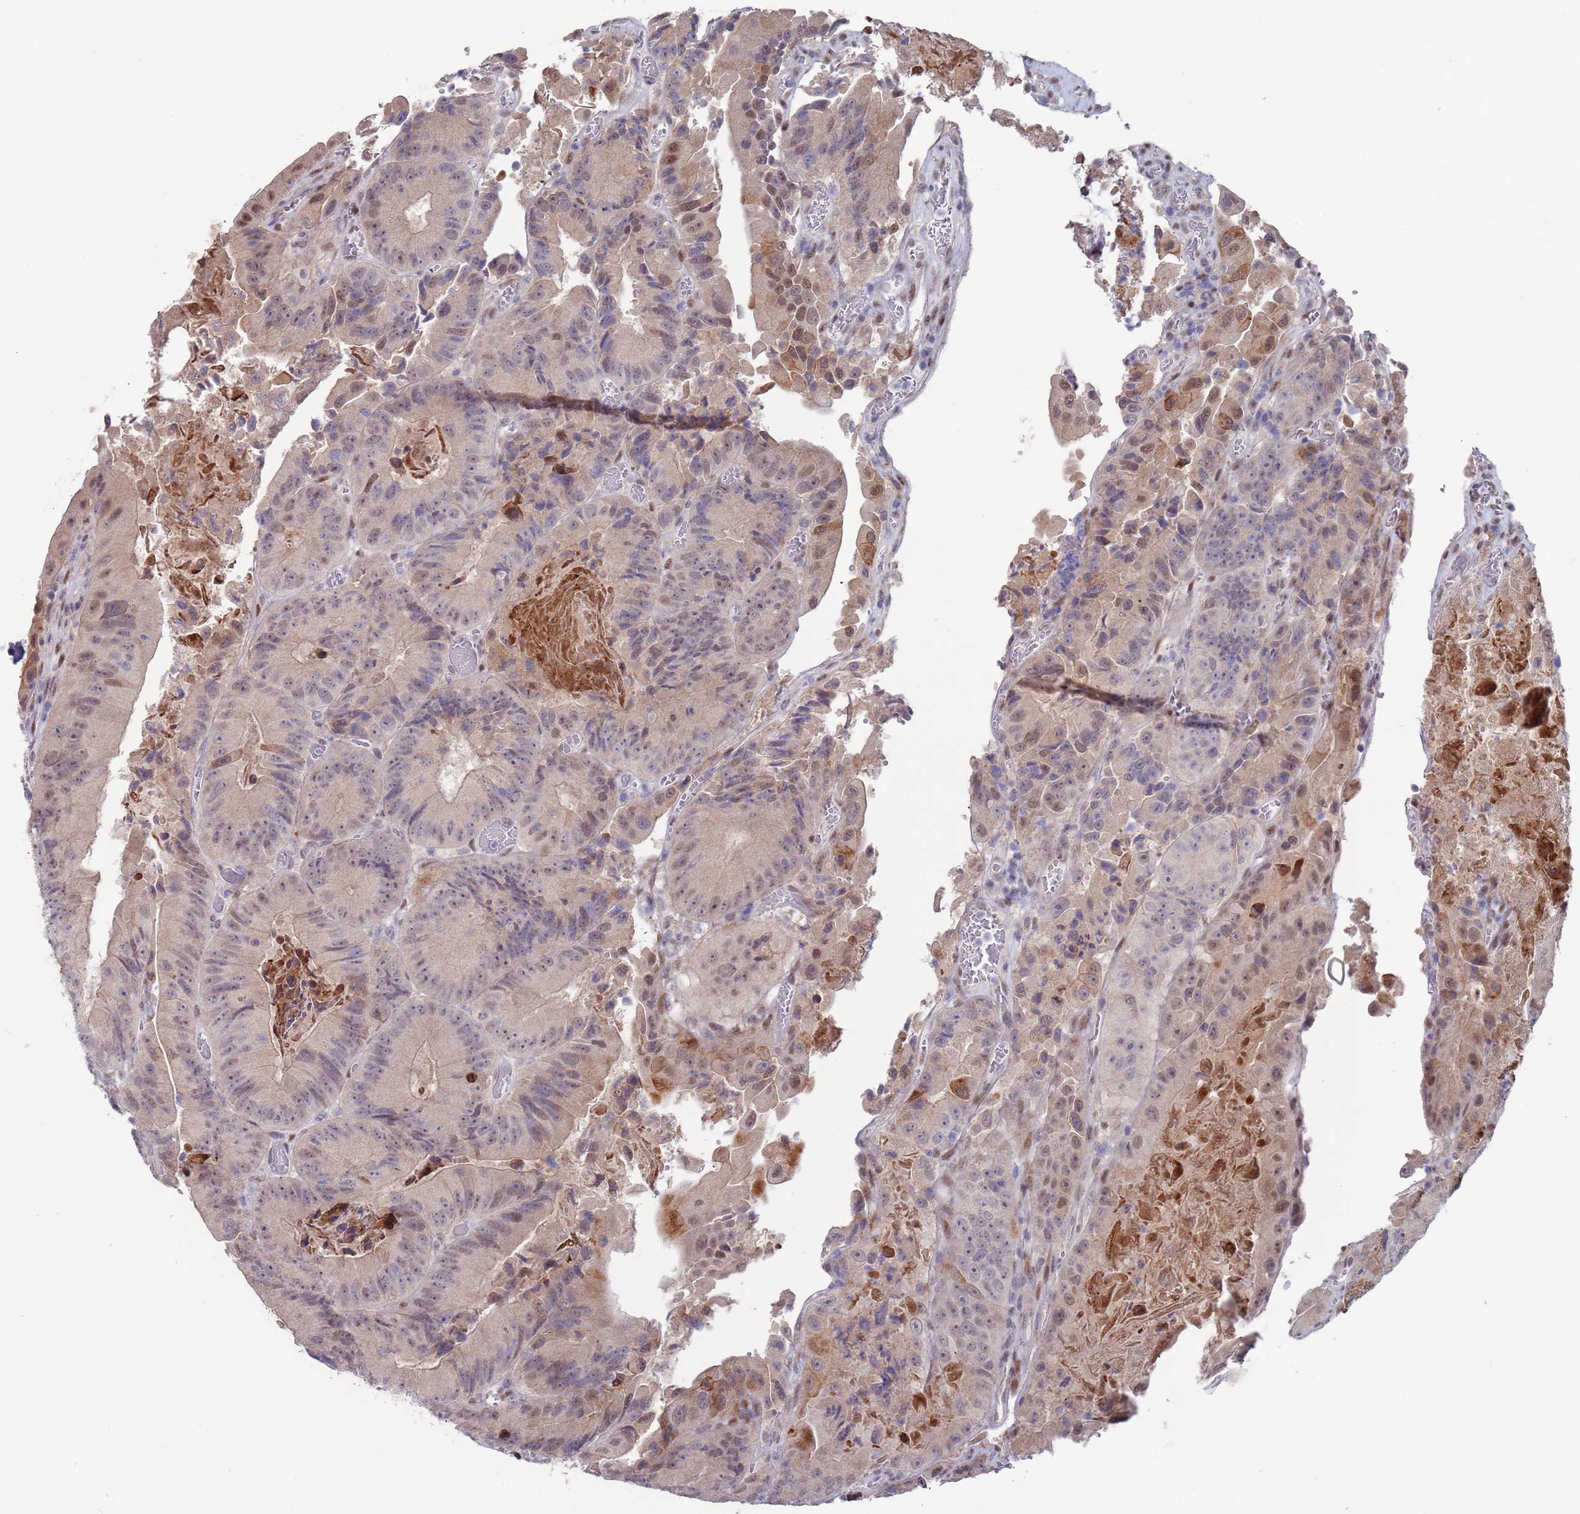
{"staining": {"intensity": "moderate", "quantity": "<25%", "location": "nuclear"}, "tissue": "colorectal cancer", "cell_type": "Tumor cells", "image_type": "cancer", "snomed": [{"axis": "morphology", "description": "Adenocarcinoma, NOS"}, {"axis": "topography", "description": "Colon"}], "caption": "This image reveals colorectal cancer (adenocarcinoma) stained with IHC to label a protein in brown. The nuclear of tumor cells show moderate positivity for the protein. Nuclei are counter-stained blue.", "gene": "FBXO27", "patient": {"sex": "female", "age": 86}}